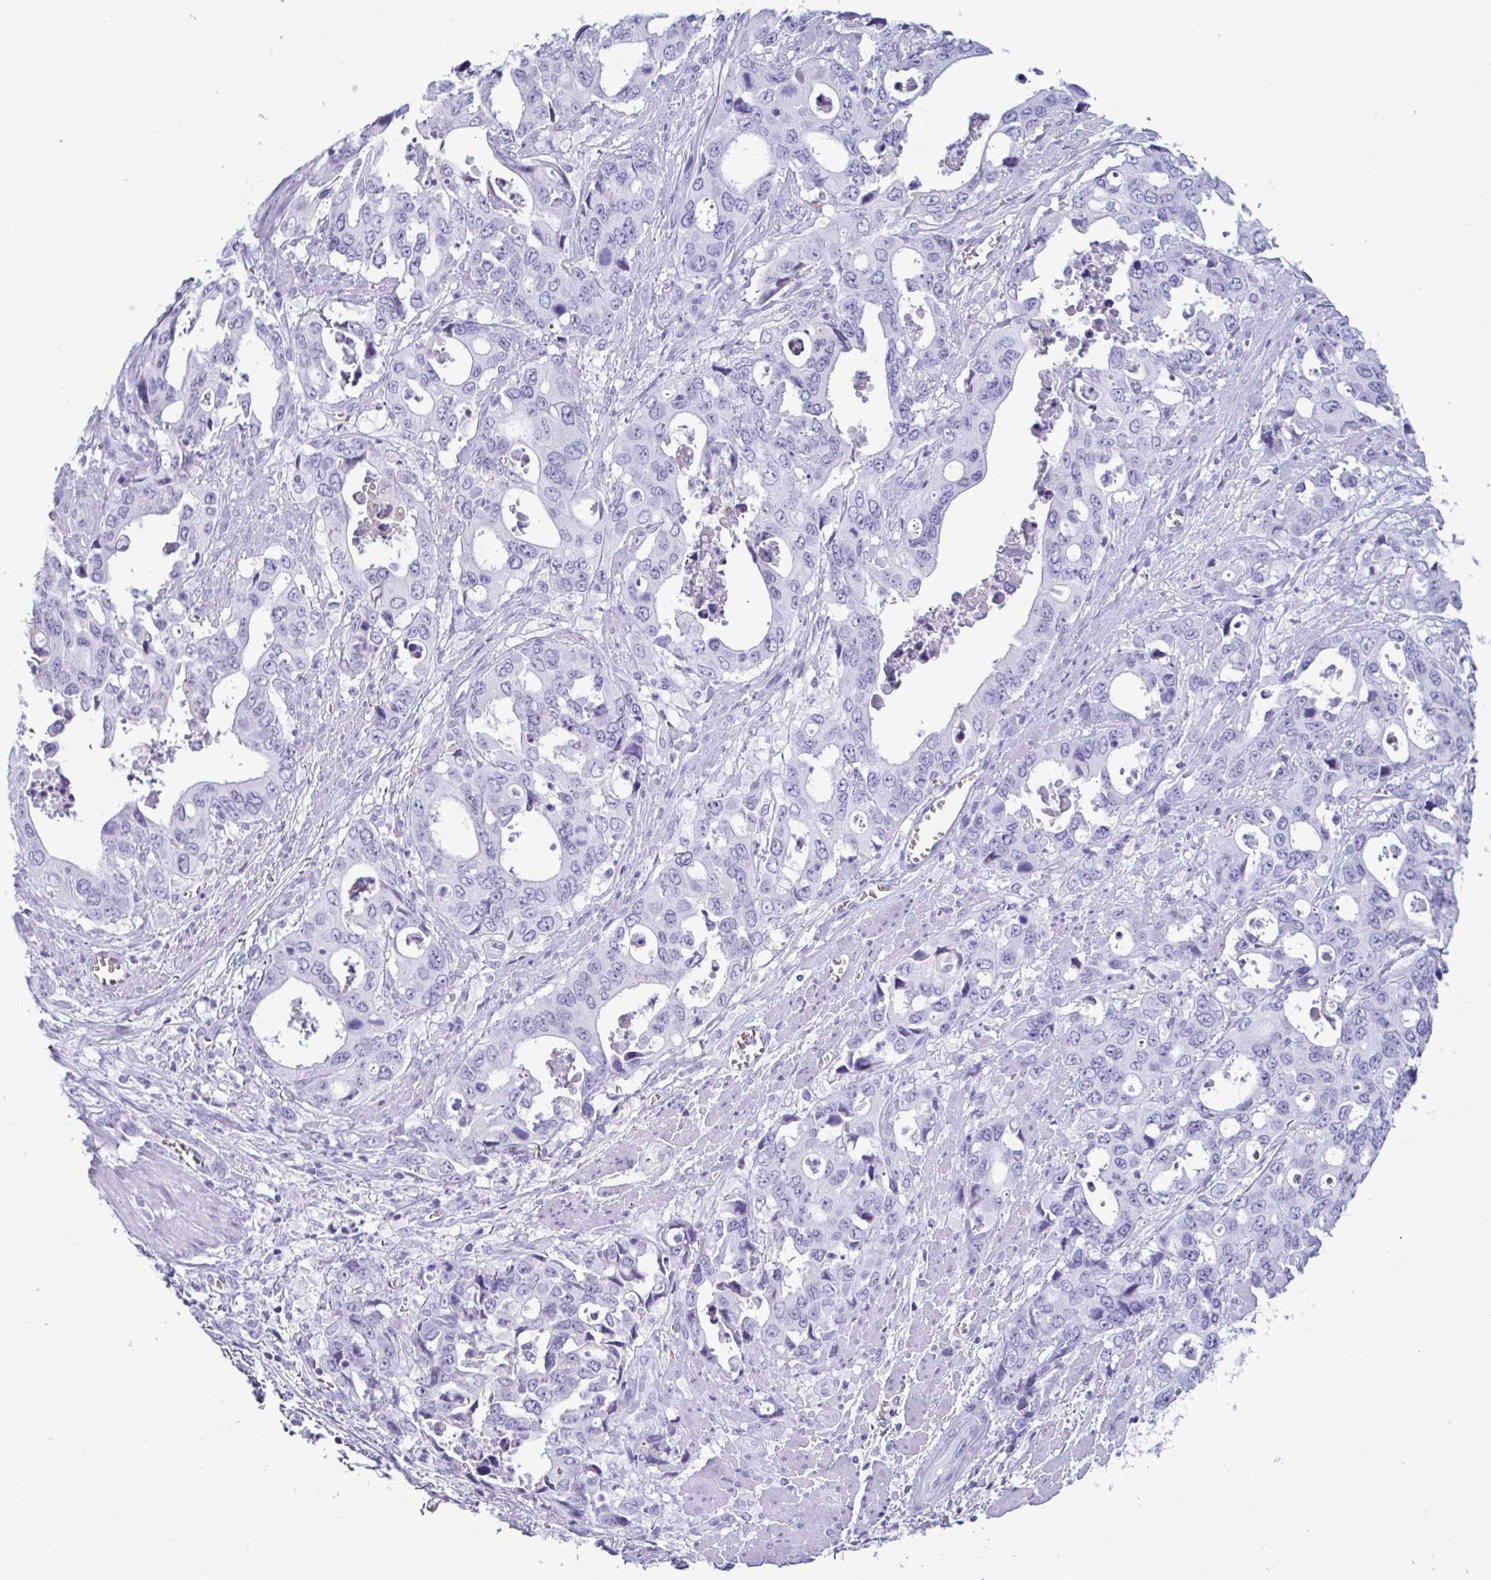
{"staining": {"intensity": "negative", "quantity": "none", "location": "none"}, "tissue": "stomach cancer", "cell_type": "Tumor cells", "image_type": "cancer", "snomed": [{"axis": "morphology", "description": "Adenocarcinoma, NOS"}, {"axis": "topography", "description": "Stomach, upper"}], "caption": "A histopathology image of human adenocarcinoma (stomach) is negative for staining in tumor cells. The staining was performed using DAB to visualize the protein expression in brown, while the nuclei were stained in blue with hematoxylin (Magnification: 20x).", "gene": "SLC2A1", "patient": {"sex": "male", "age": 74}}